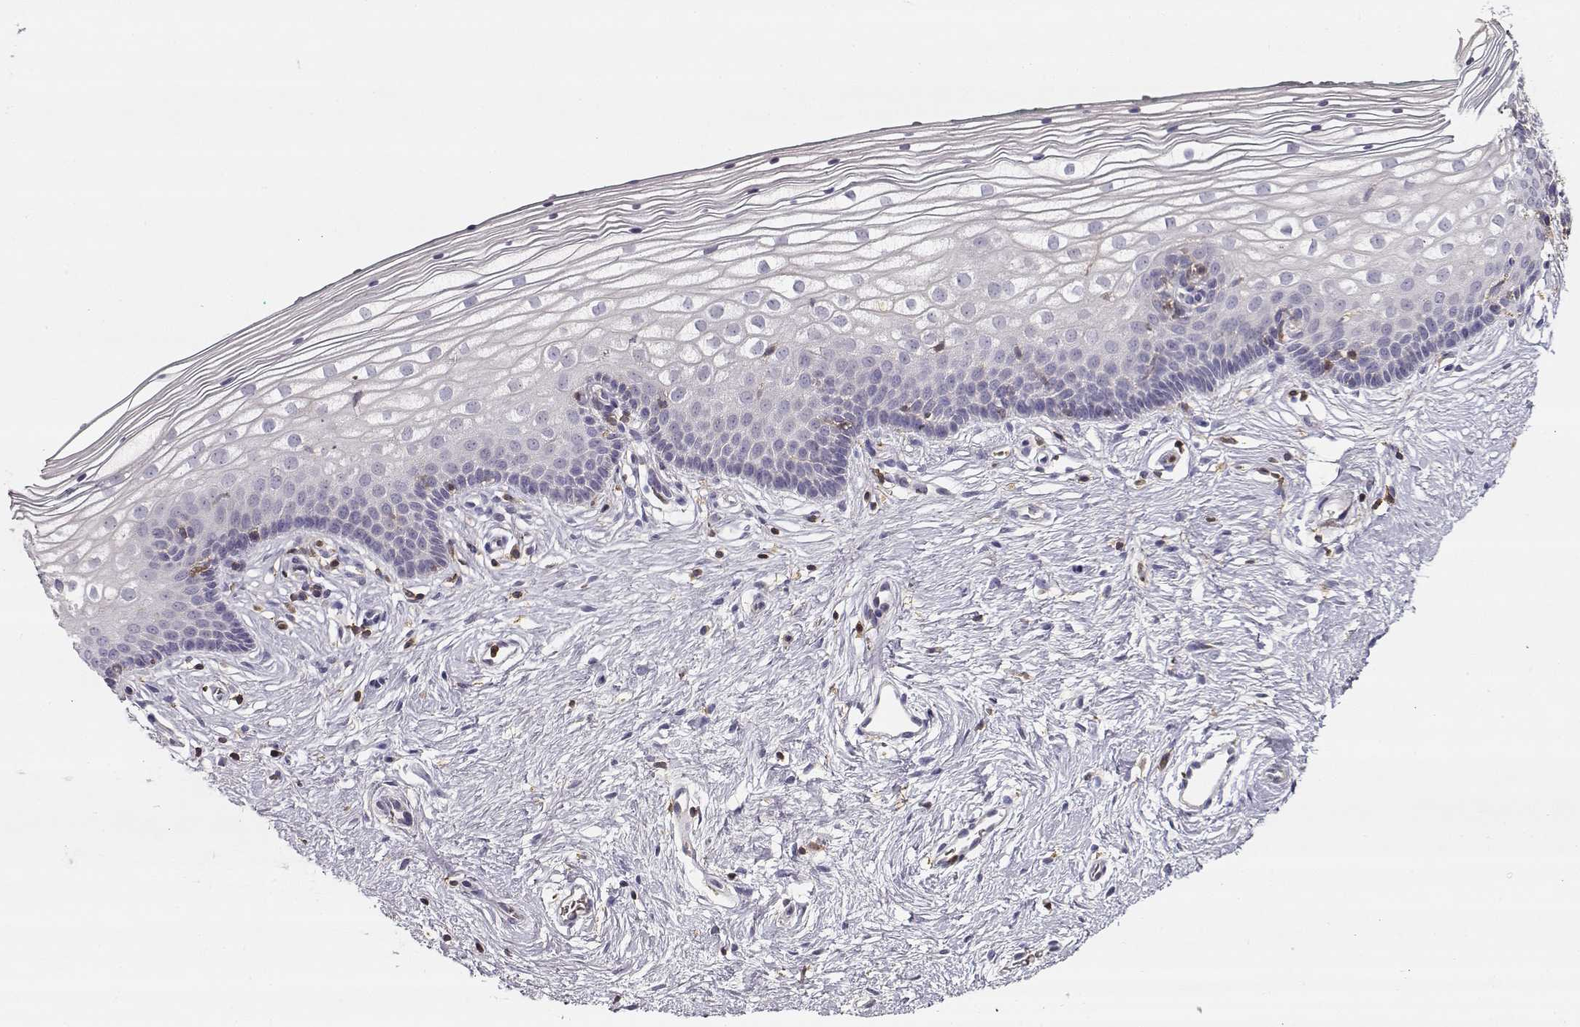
{"staining": {"intensity": "negative", "quantity": "none", "location": "none"}, "tissue": "vagina", "cell_type": "Squamous epithelial cells", "image_type": "normal", "snomed": [{"axis": "morphology", "description": "Normal tissue, NOS"}, {"axis": "topography", "description": "Vagina"}], "caption": "High magnification brightfield microscopy of unremarkable vagina stained with DAB (3,3'-diaminobenzidine) (brown) and counterstained with hematoxylin (blue): squamous epithelial cells show no significant staining.", "gene": "VAV1", "patient": {"sex": "female", "age": 36}}